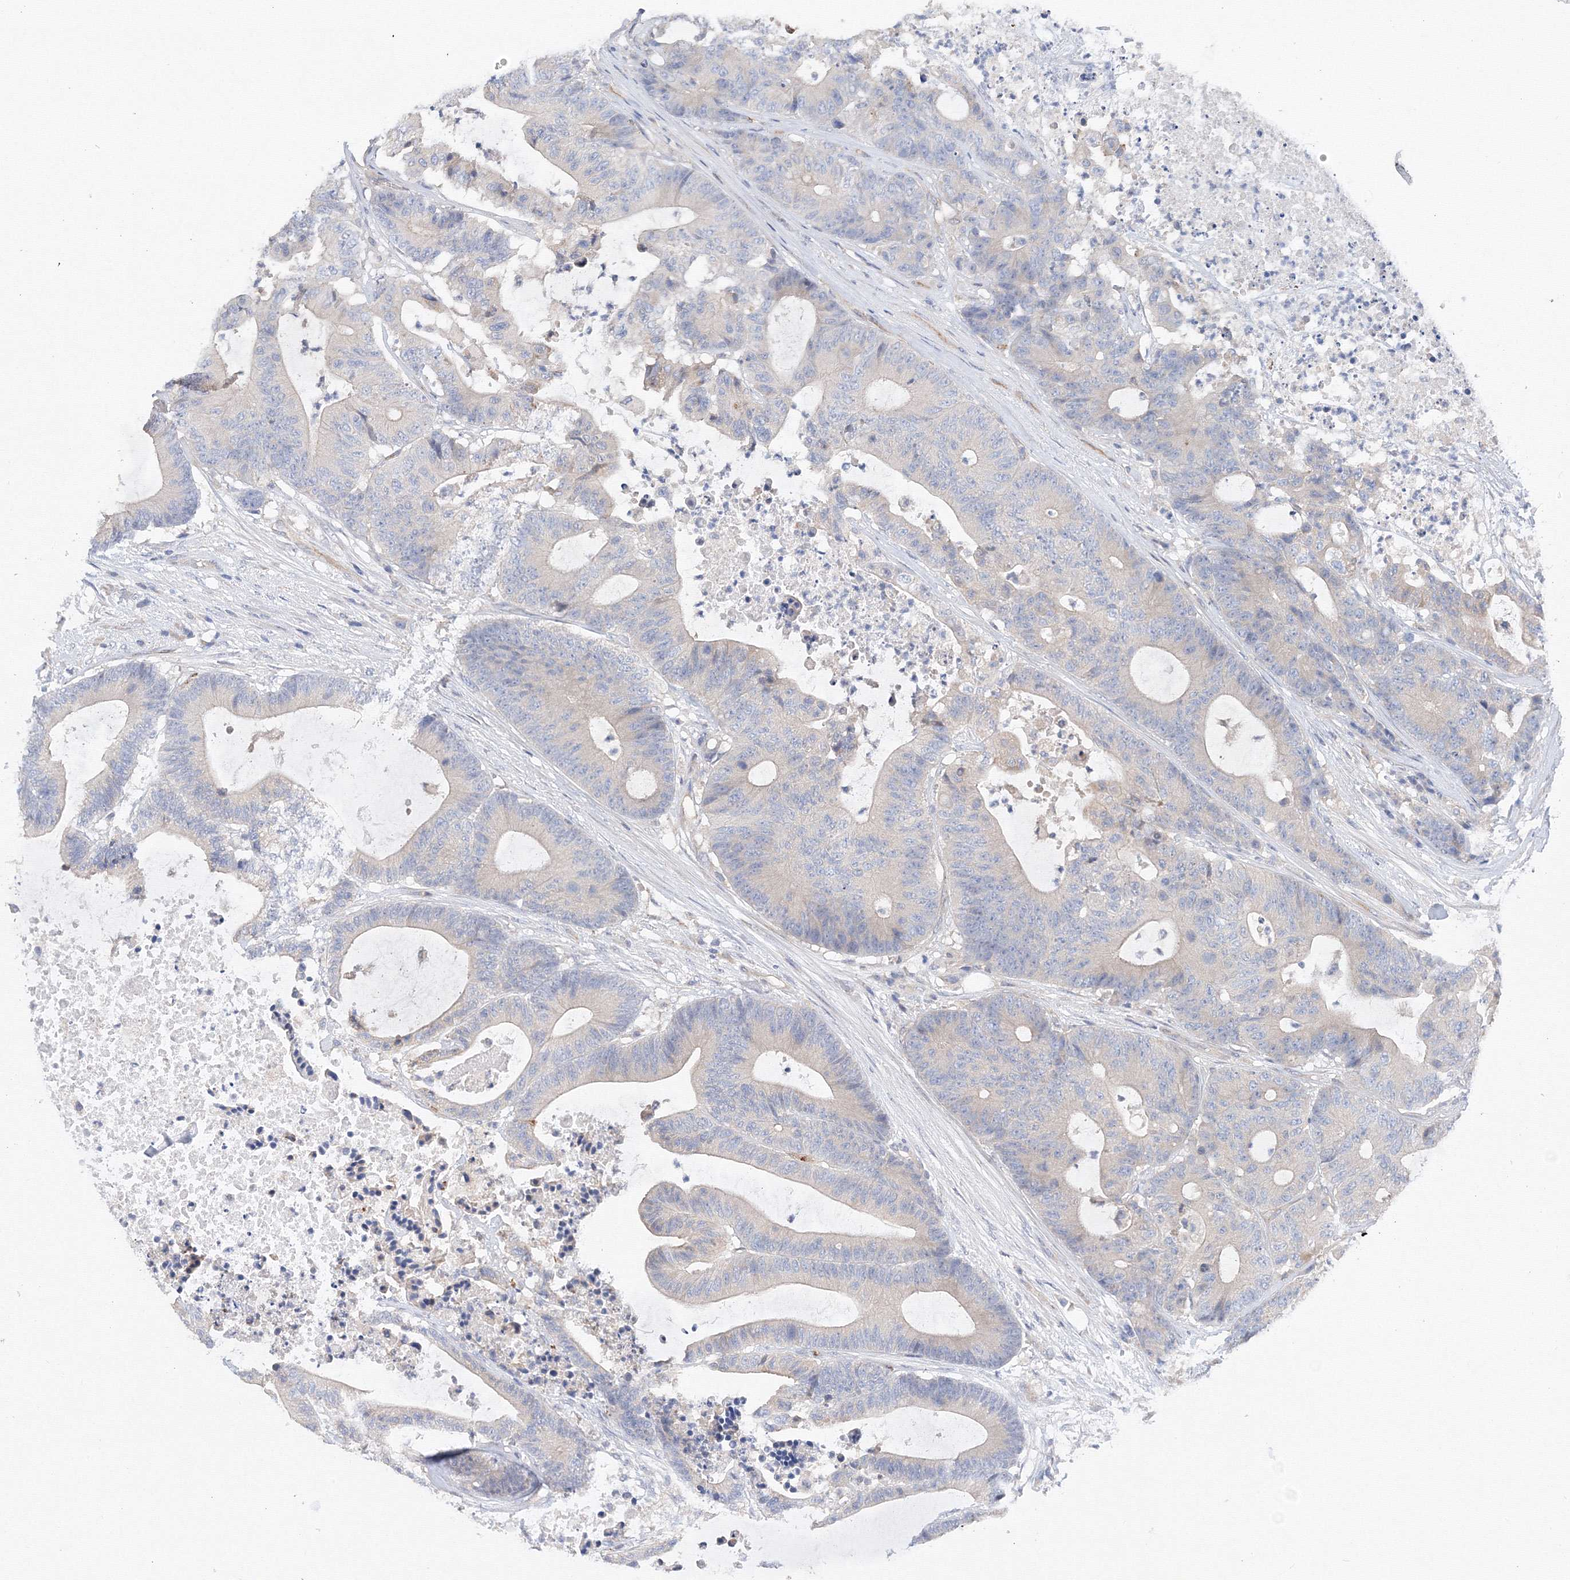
{"staining": {"intensity": "weak", "quantity": "<25%", "location": "cytoplasmic/membranous"}, "tissue": "colorectal cancer", "cell_type": "Tumor cells", "image_type": "cancer", "snomed": [{"axis": "morphology", "description": "Adenocarcinoma, NOS"}, {"axis": "topography", "description": "Colon"}], "caption": "Tumor cells are negative for brown protein staining in colorectal cancer. (Immunohistochemistry (ihc), brightfield microscopy, high magnification).", "gene": "DIS3L2", "patient": {"sex": "female", "age": 84}}